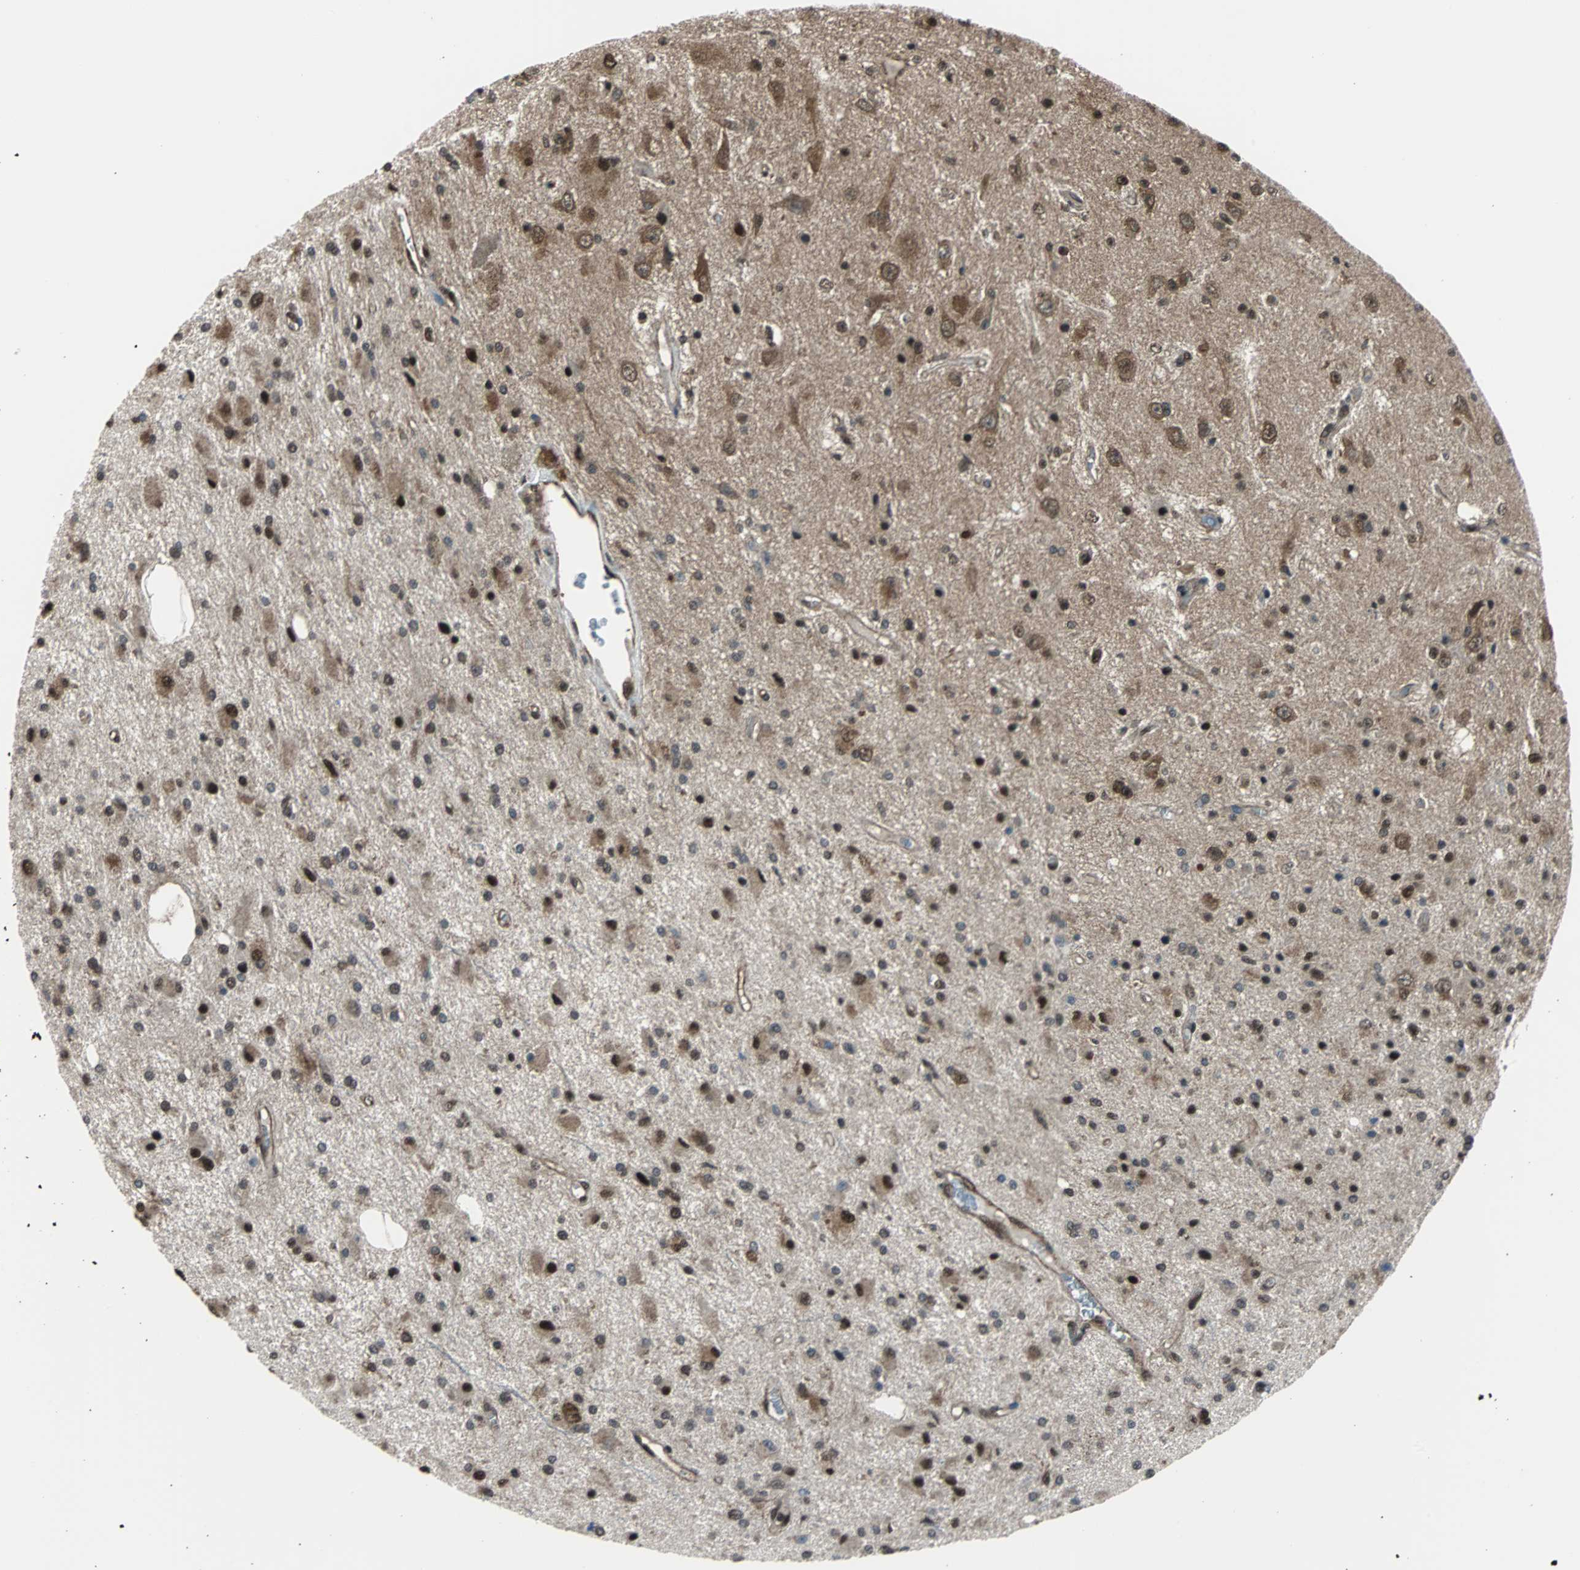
{"staining": {"intensity": "strong", "quantity": ">75%", "location": "nuclear"}, "tissue": "glioma", "cell_type": "Tumor cells", "image_type": "cancer", "snomed": [{"axis": "morphology", "description": "Glioma, malignant, Low grade"}, {"axis": "topography", "description": "Brain"}], "caption": "This is an image of immunohistochemistry staining of glioma, which shows strong expression in the nuclear of tumor cells.", "gene": "VCP", "patient": {"sex": "male", "age": 58}}